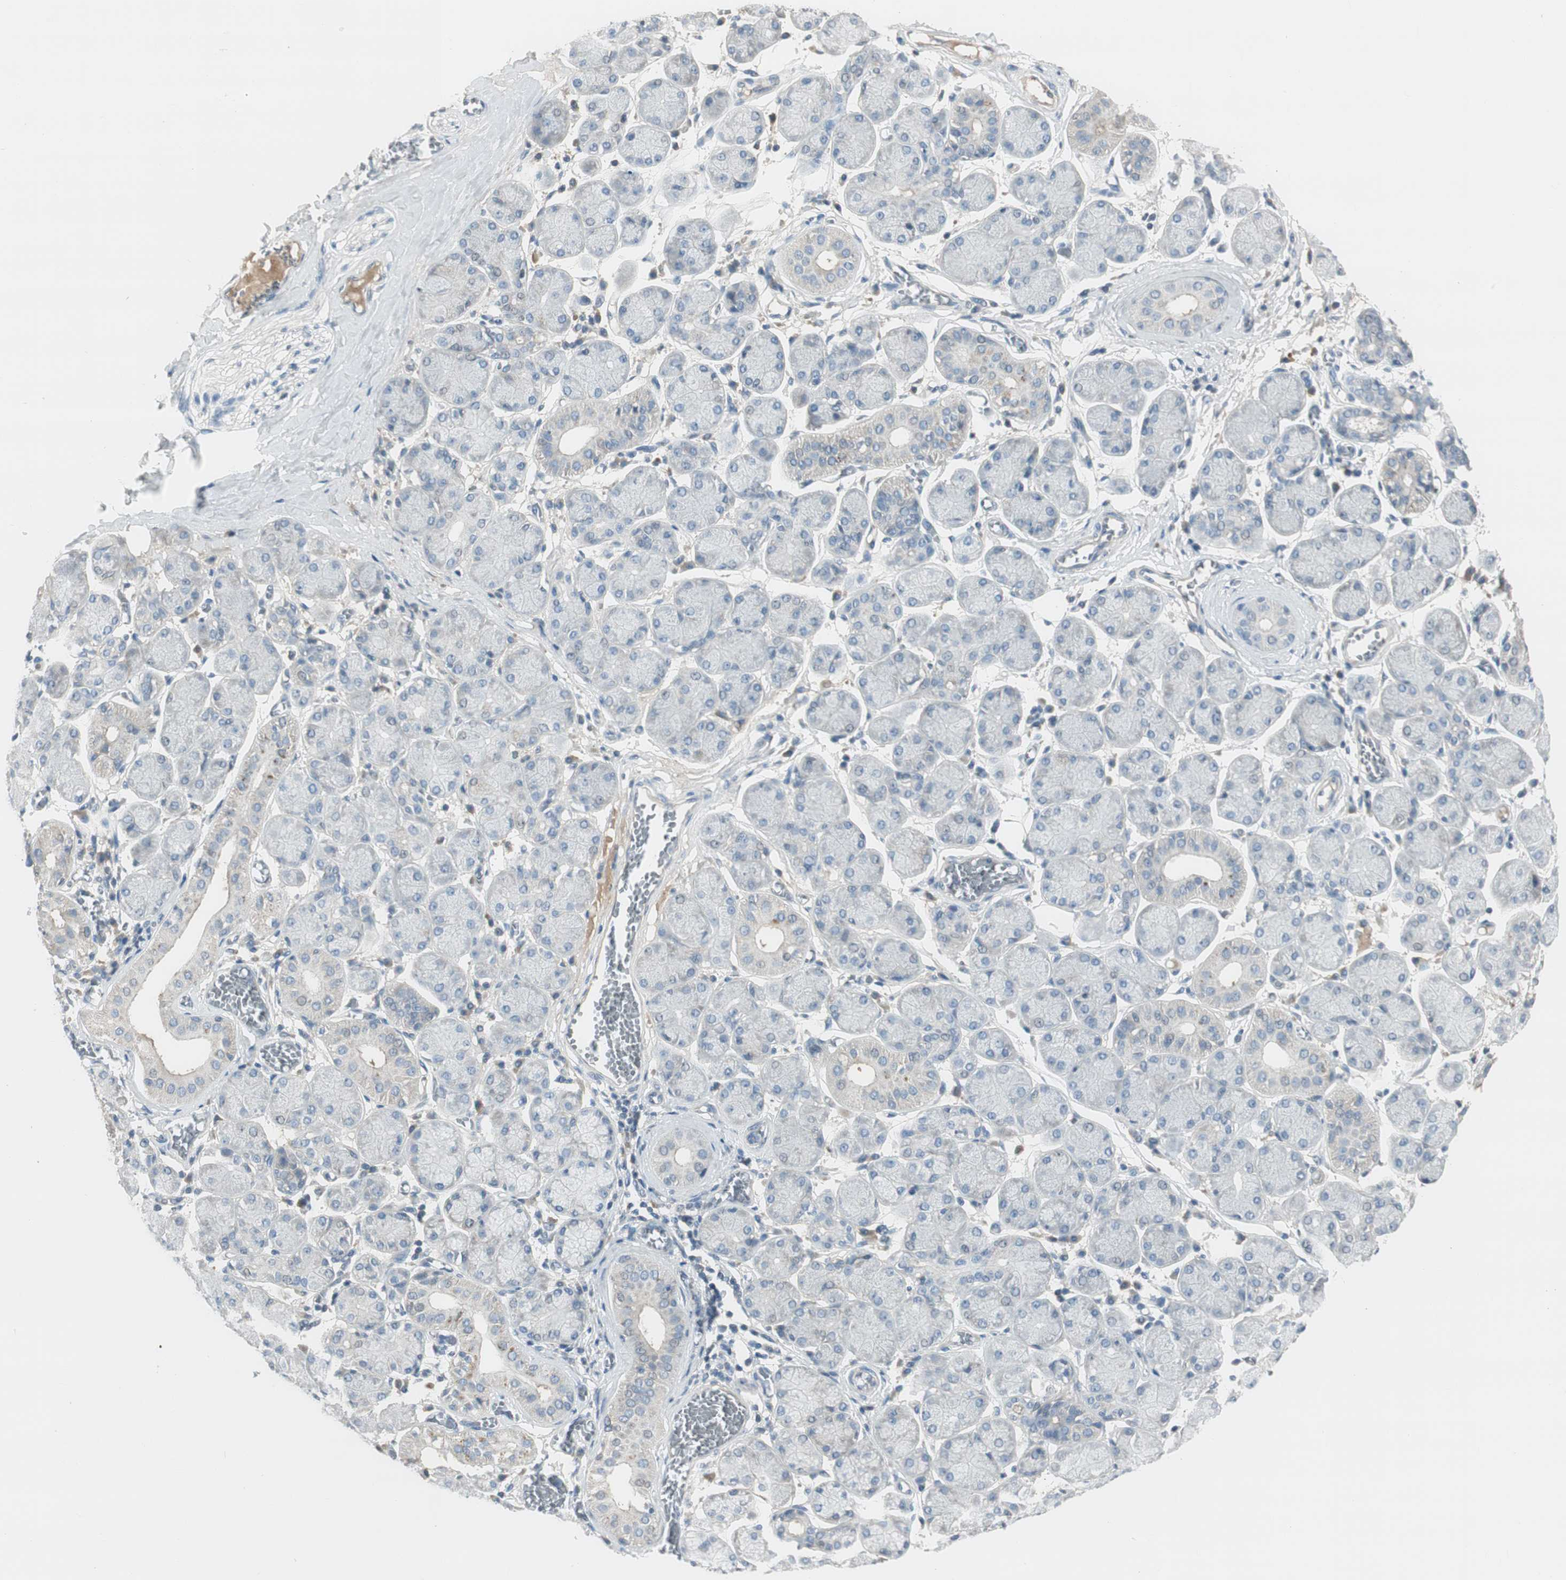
{"staining": {"intensity": "negative", "quantity": "none", "location": "none"}, "tissue": "salivary gland", "cell_type": "Glandular cells", "image_type": "normal", "snomed": [{"axis": "morphology", "description": "Normal tissue, NOS"}, {"axis": "topography", "description": "Salivary gland"}], "caption": "Photomicrograph shows no protein expression in glandular cells of normal salivary gland. The staining was performed using DAB to visualize the protein expression in brown, while the nuclei were stained in blue with hematoxylin (Magnification: 20x).", "gene": "EVA1A", "patient": {"sex": "female", "age": 24}}